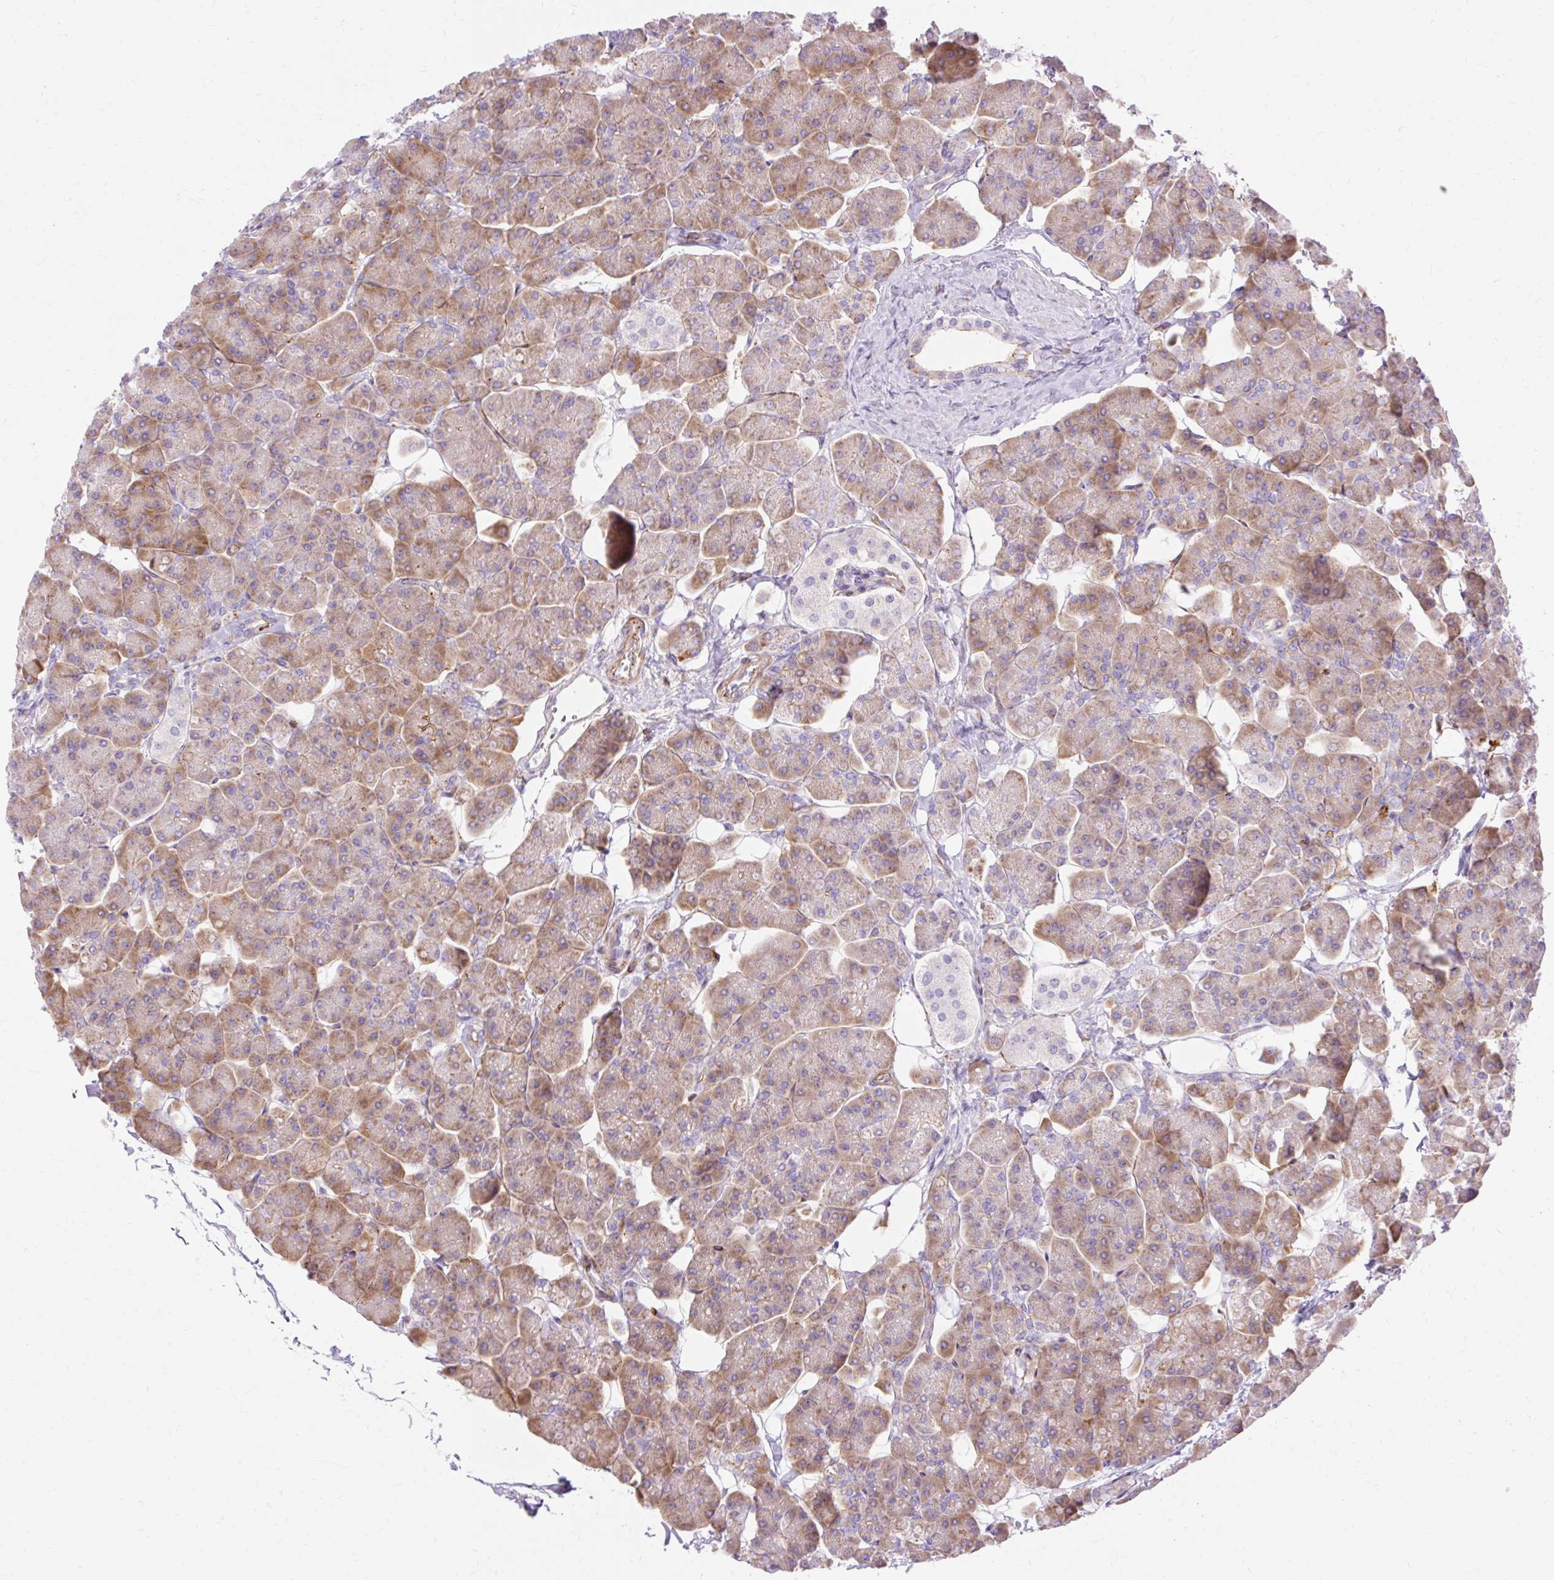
{"staining": {"intensity": "weak", "quantity": "25%-75%", "location": "cytoplasmic/membranous"}, "tissue": "pancreas", "cell_type": "Exocrine glandular cells", "image_type": "normal", "snomed": [{"axis": "morphology", "description": "Normal tissue, NOS"}, {"axis": "topography", "description": "Pancreas"}, {"axis": "topography", "description": "Peripheral nerve tissue"}], "caption": "Human pancreas stained for a protein (brown) shows weak cytoplasmic/membranous positive expression in approximately 25%-75% of exocrine glandular cells.", "gene": "CORO7", "patient": {"sex": "male", "age": 54}}